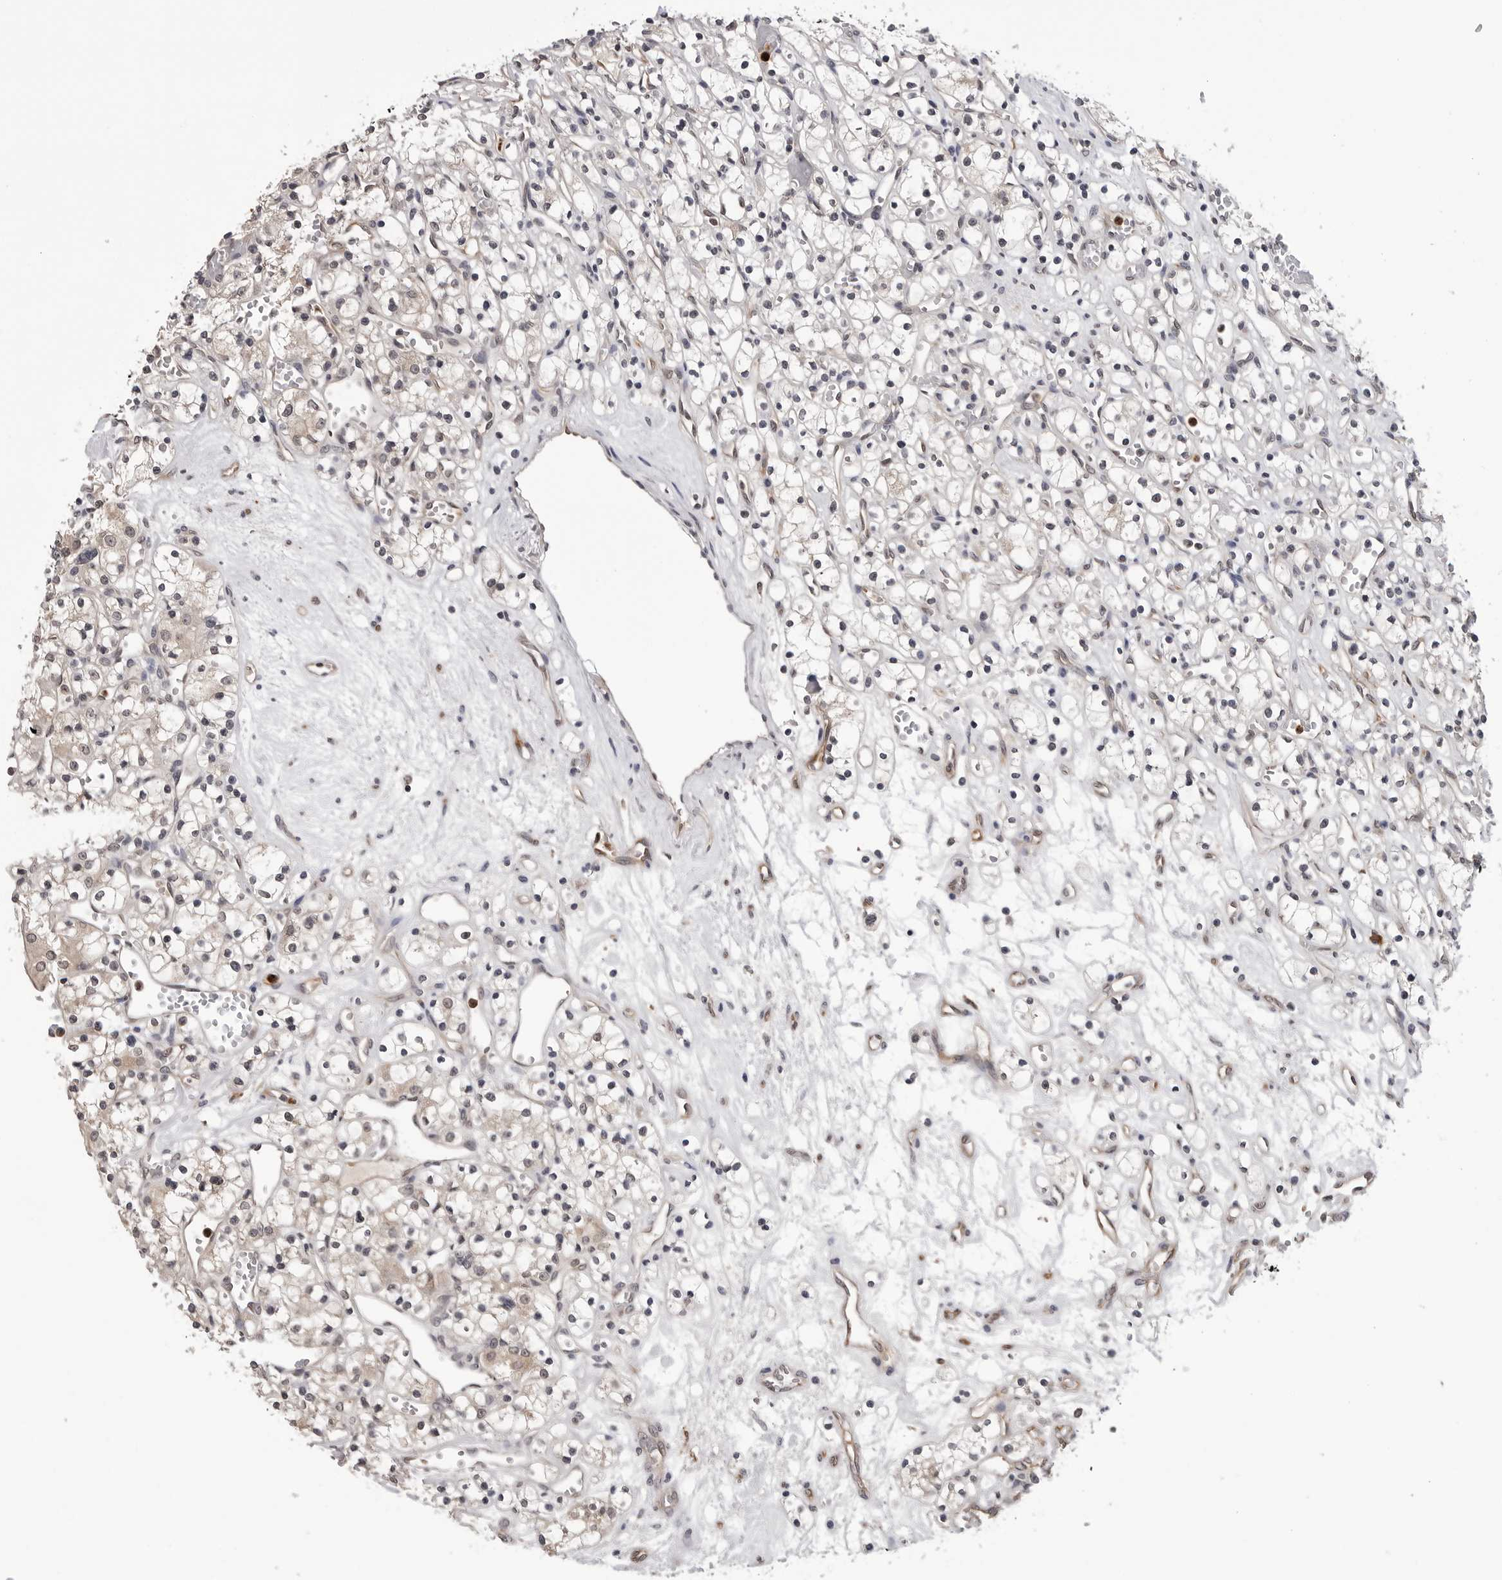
{"staining": {"intensity": "weak", "quantity": "<25%", "location": "cytoplasmic/membranous"}, "tissue": "renal cancer", "cell_type": "Tumor cells", "image_type": "cancer", "snomed": [{"axis": "morphology", "description": "Adenocarcinoma, NOS"}, {"axis": "topography", "description": "Kidney"}], "caption": "Immunohistochemical staining of human renal cancer displays no significant expression in tumor cells. The staining was performed using DAB to visualize the protein expression in brown, while the nuclei were stained in blue with hematoxylin (Magnification: 20x).", "gene": "TRMT13", "patient": {"sex": "female", "age": 59}}